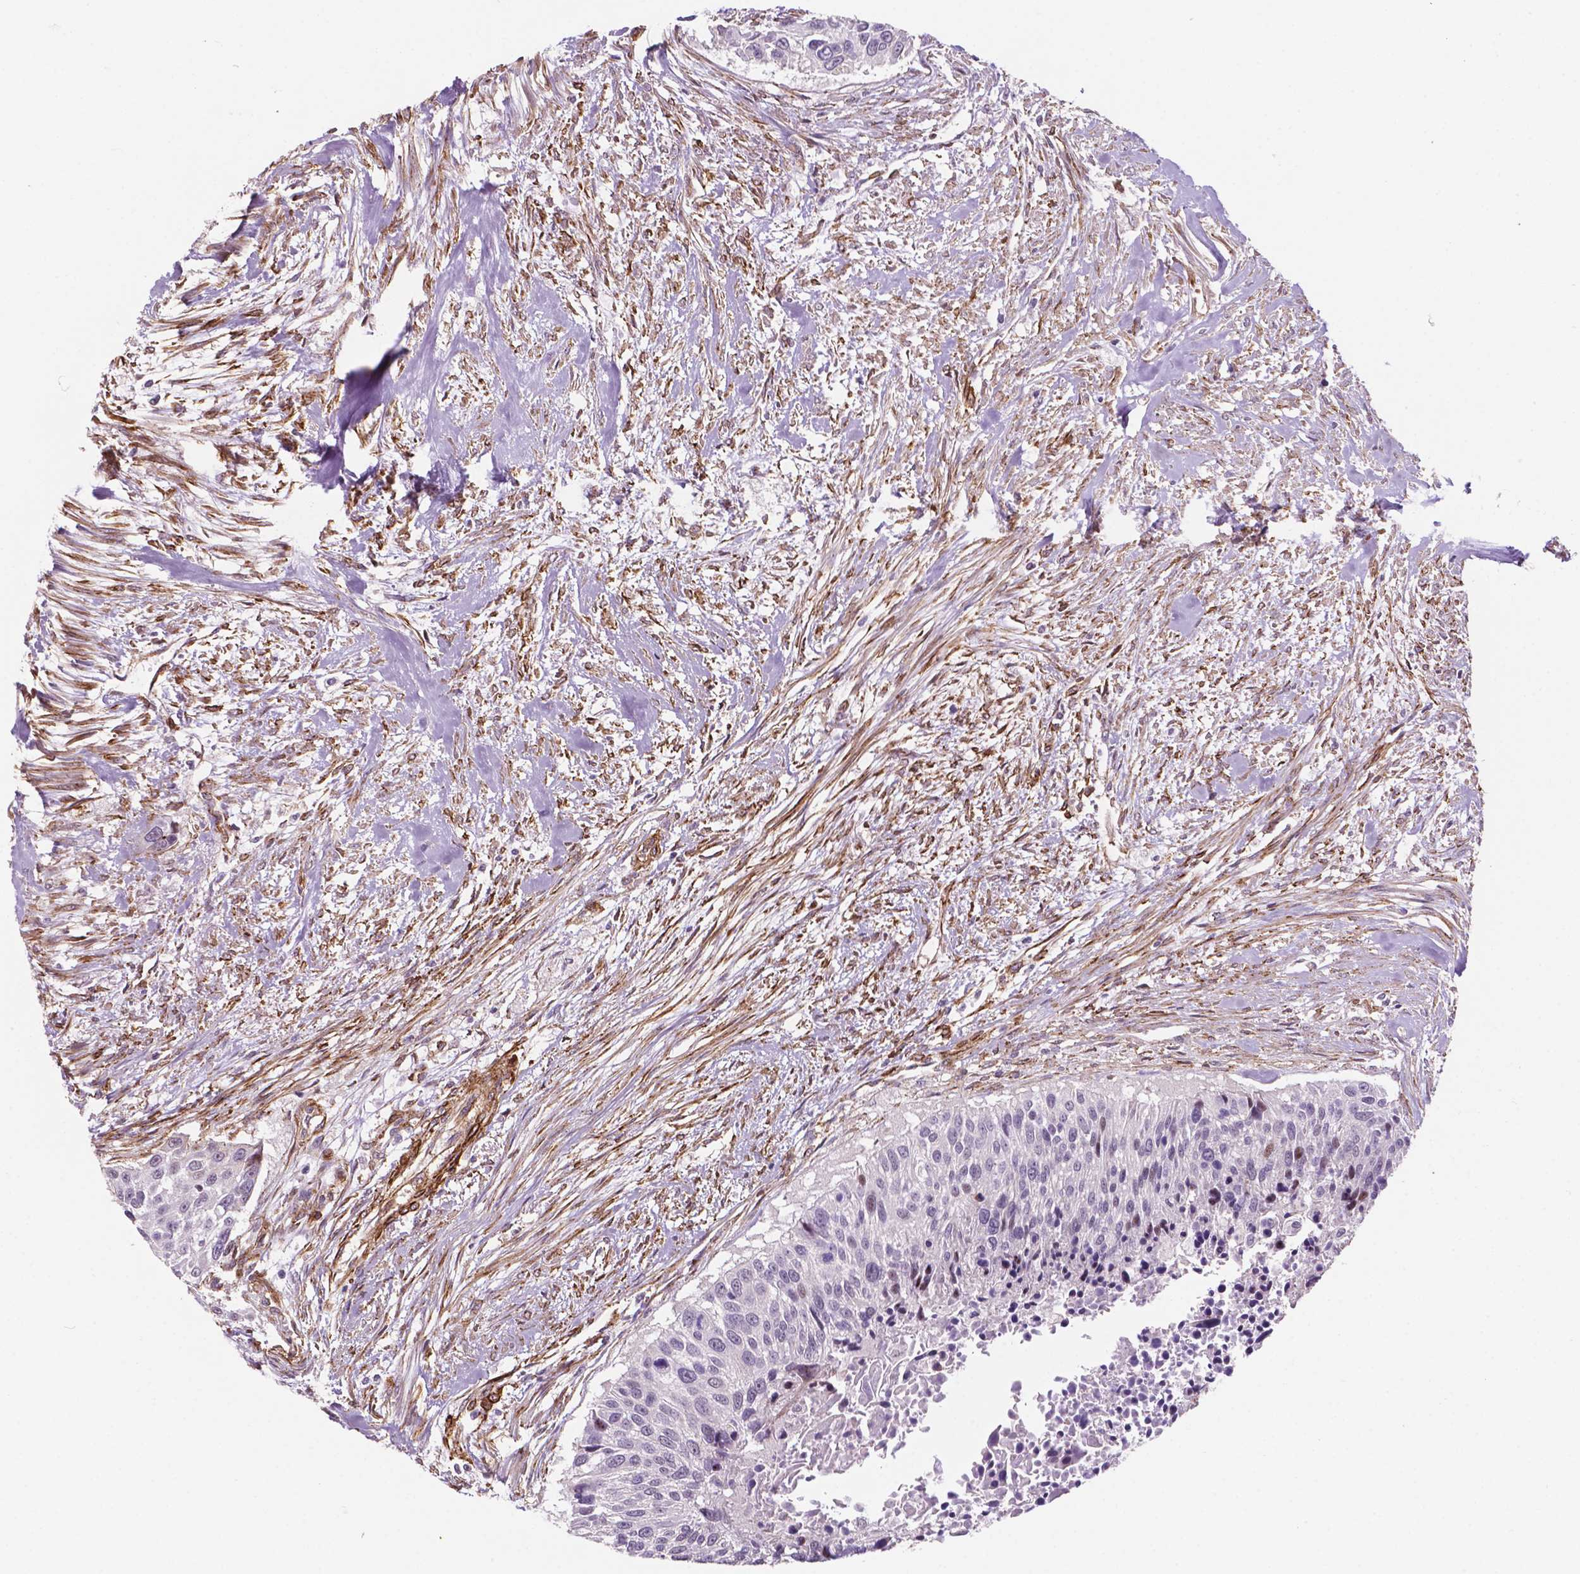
{"staining": {"intensity": "negative", "quantity": "none", "location": "none"}, "tissue": "urothelial cancer", "cell_type": "Tumor cells", "image_type": "cancer", "snomed": [{"axis": "morphology", "description": "Urothelial carcinoma, NOS"}, {"axis": "topography", "description": "Urinary bladder"}], "caption": "Immunohistochemistry photomicrograph of urothelial cancer stained for a protein (brown), which demonstrates no staining in tumor cells.", "gene": "EGFL8", "patient": {"sex": "male", "age": 55}}